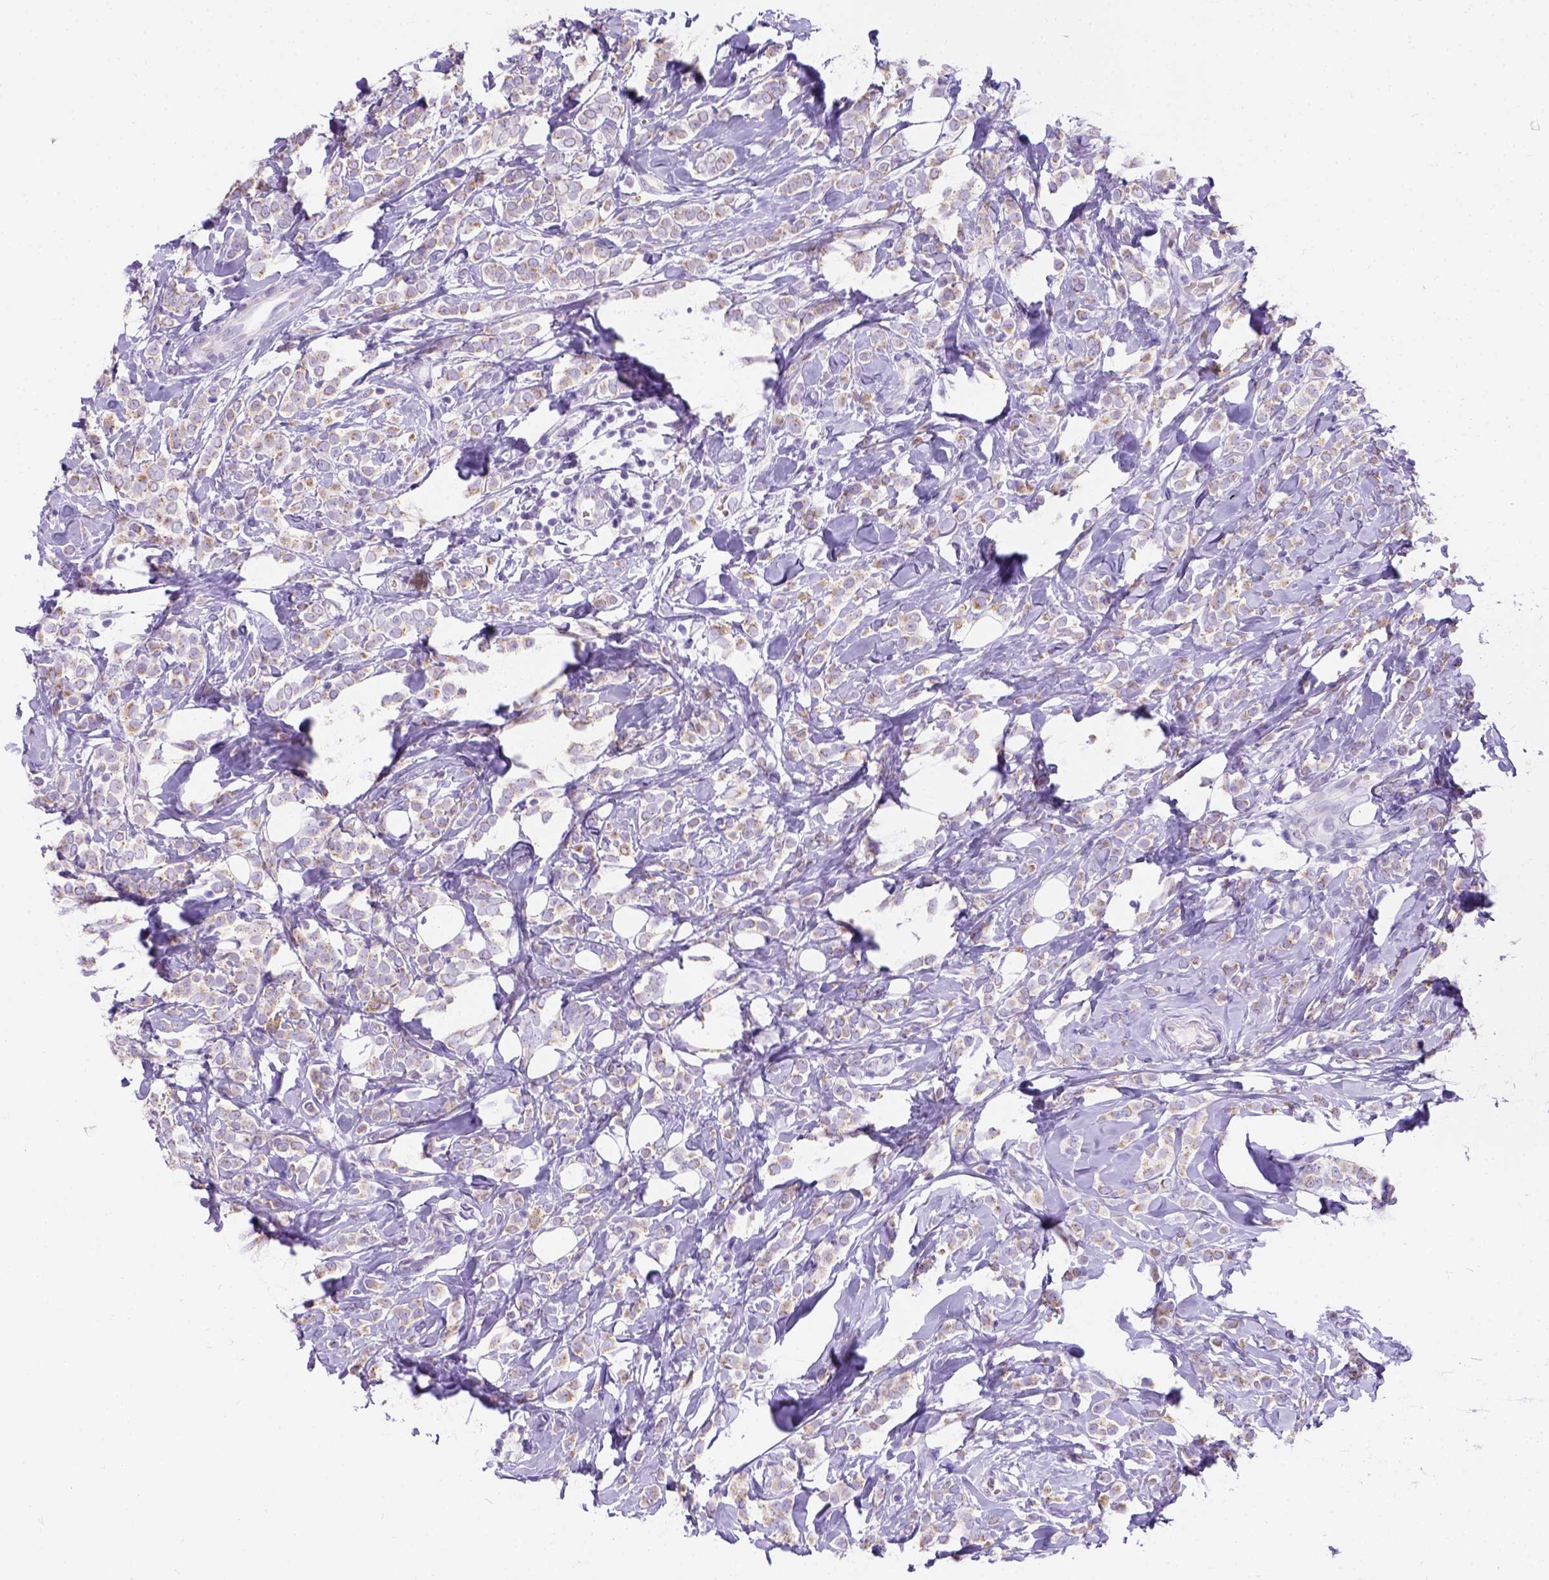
{"staining": {"intensity": "moderate", "quantity": ">75%", "location": "cytoplasmic/membranous"}, "tissue": "breast cancer", "cell_type": "Tumor cells", "image_type": "cancer", "snomed": [{"axis": "morphology", "description": "Lobular carcinoma"}, {"axis": "topography", "description": "Breast"}], "caption": "IHC image of breast cancer (lobular carcinoma) stained for a protein (brown), which shows medium levels of moderate cytoplasmic/membranous expression in about >75% of tumor cells.", "gene": "PHF7", "patient": {"sex": "female", "age": 49}}